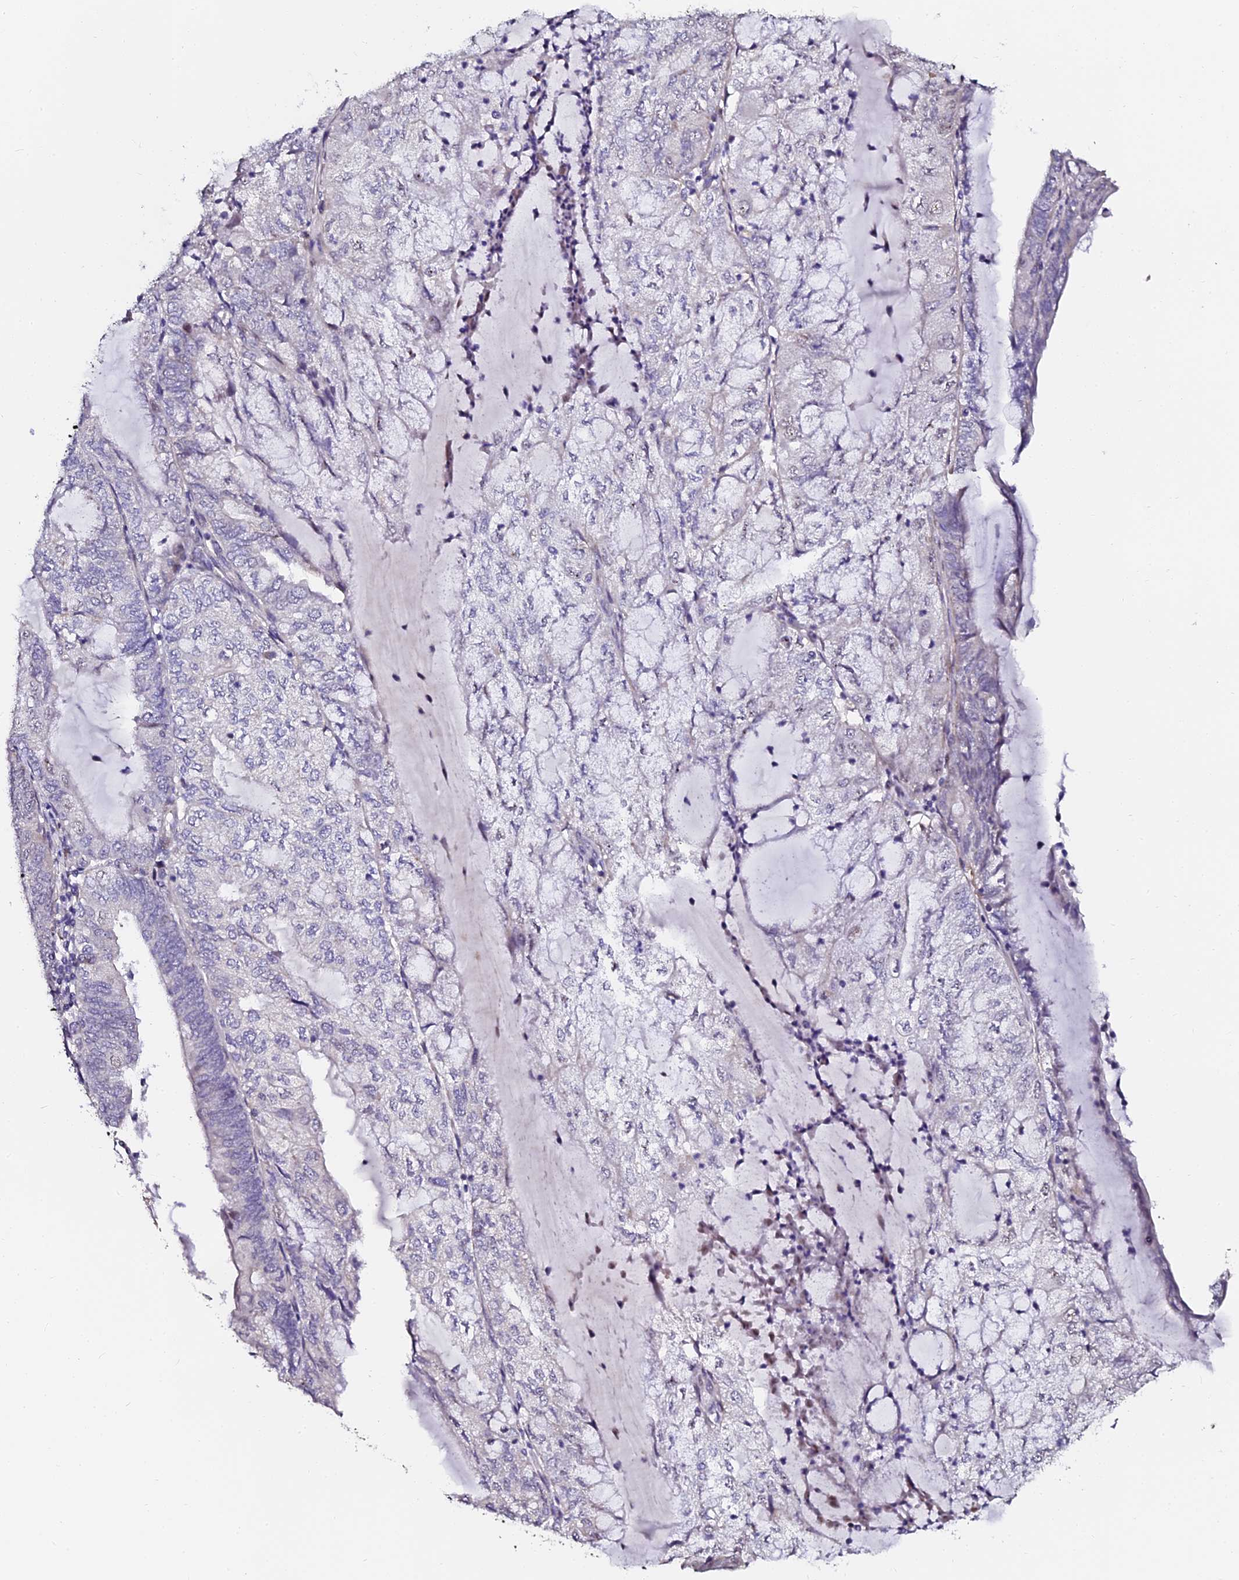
{"staining": {"intensity": "negative", "quantity": "none", "location": "none"}, "tissue": "endometrial cancer", "cell_type": "Tumor cells", "image_type": "cancer", "snomed": [{"axis": "morphology", "description": "Adenocarcinoma, NOS"}, {"axis": "topography", "description": "Endometrium"}], "caption": "Tumor cells show no significant positivity in endometrial adenocarcinoma.", "gene": "GPN3", "patient": {"sex": "female", "age": 81}}